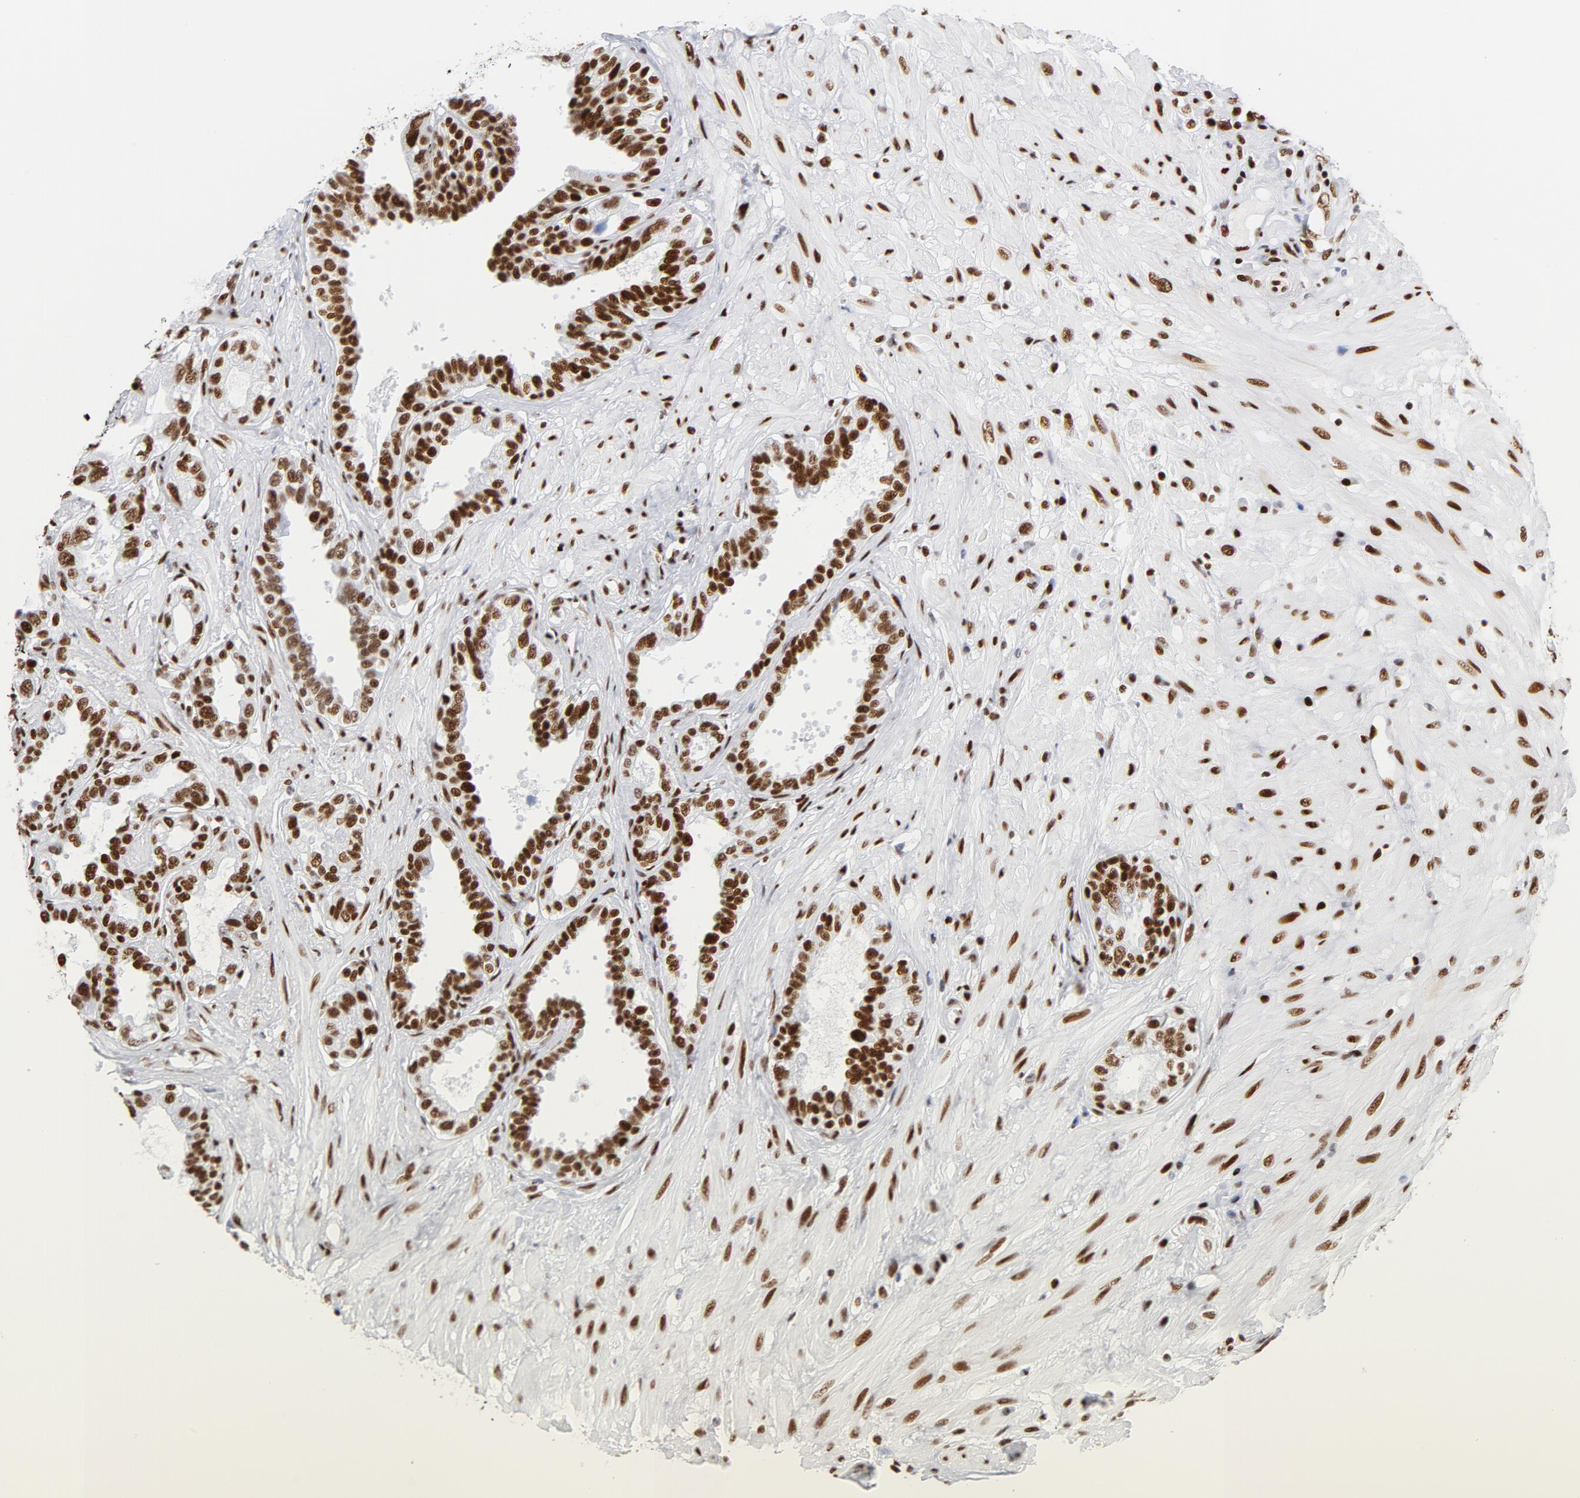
{"staining": {"intensity": "strong", "quantity": ">75%", "location": "nuclear"}, "tissue": "seminal vesicle", "cell_type": "Glandular cells", "image_type": "normal", "snomed": [{"axis": "morphology", "description": "Normal tissue, NOS"}, {"axis": "topography", "description": "Seminal veicle"}], "caption": "A brown stain labels strong nuclear expression of a protein in glandular cells of normal seminal vesicle. (DAB = brown stain, brightfield microscopy at high magnification).", "gene": "XRCC5", "patient": {"sex": "male", "age": 61}}